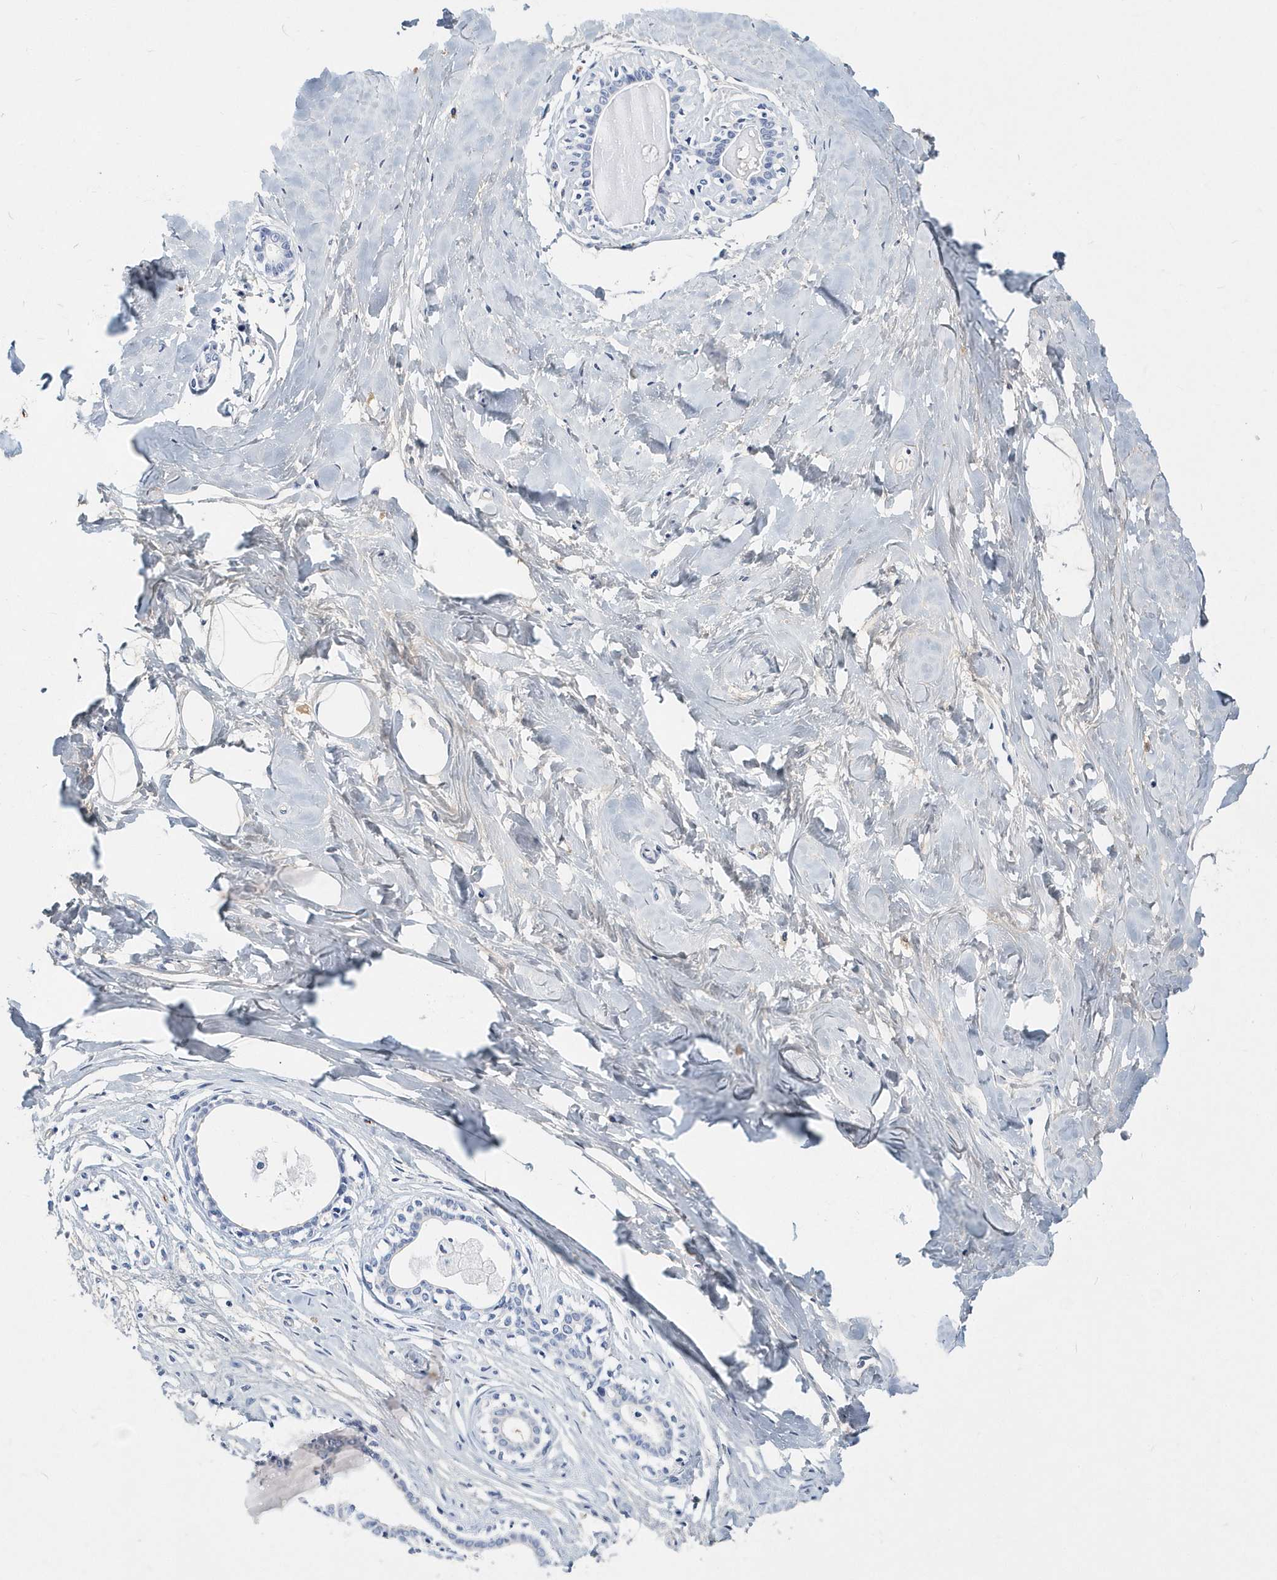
{"staining": {"intensity": "negative", "quantity": "none", "location": "none"}, "tissue": "breast", "cell_type": "Adipocytes", "image_type": "normal", "snomed": [{"axis": "morphology", "description": "Normal tissue, NOS"}, {"axis": "morphology", "description": "Adenoma, NOS"}, {"axis": "topography", "description": "Breast"}], "caption": "IHC histopathology image of benign breast: breast stained with DAB exhibits no significant protein positivity in adipocytes. (Brightfield microscopy of DAB immunohistochemistry at high magnification).", "gene": "ITGA2B", "patient": {"sex": "female", "age": 23}}